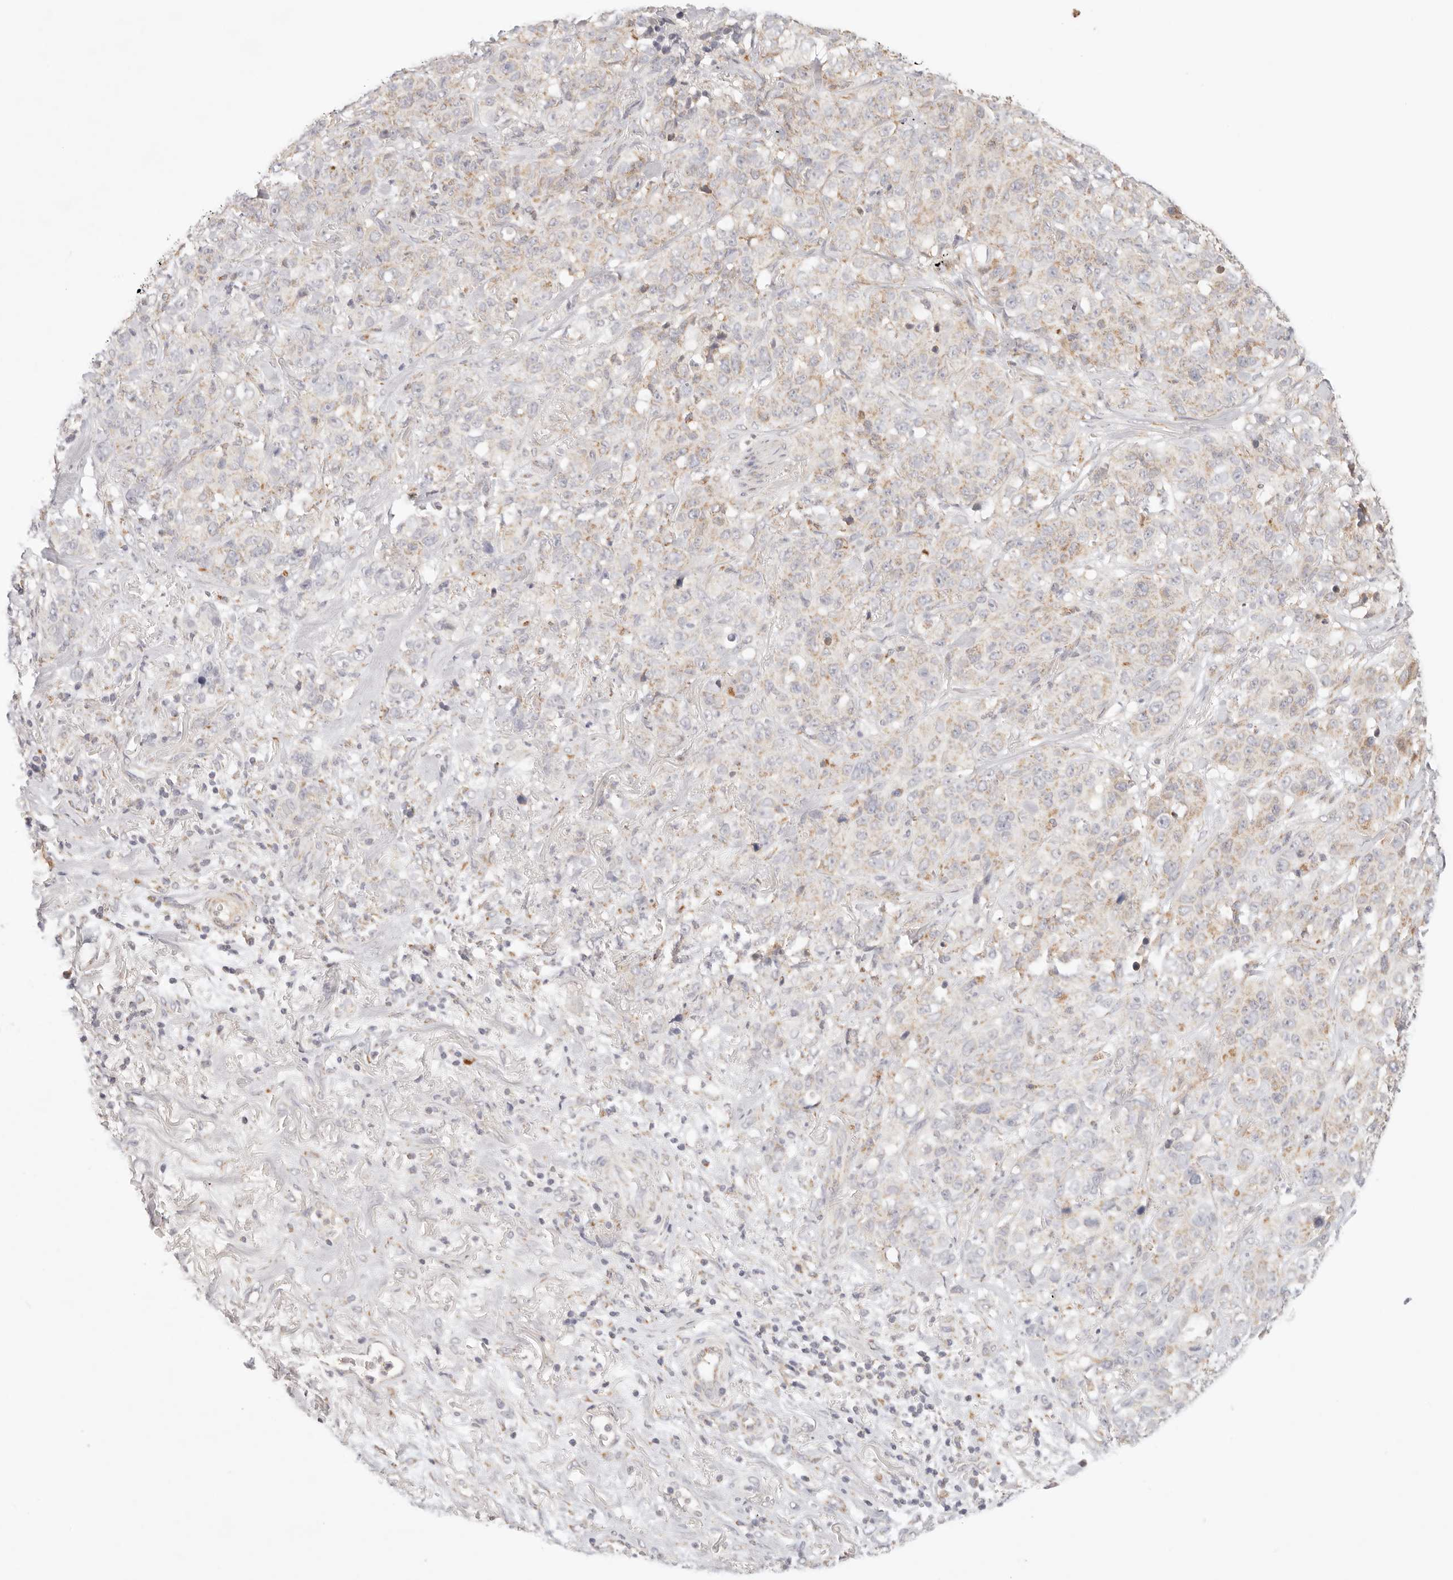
{"staining": {"intensity": "weak", "quantity": "25%-75%", "location": "cytoplasmic/membranous"}, "tissue": "stomach cancer", "cell_type": "Tumor cells", "image_type": "cancer", "snomed": [{"axis": "morphology", "description": "Adenocarcinoma, NOS"}, {"axis": "topography", "description": "Stomach"}], "caption": "Immunohistochemical staining of human stomach adenocarcinoma displays weak cytoplasmic/membranous protein positivity in about 25%-75% of tumor cells.", "gene": "COA6", "patient": {"sex": "male", "age": 48}}